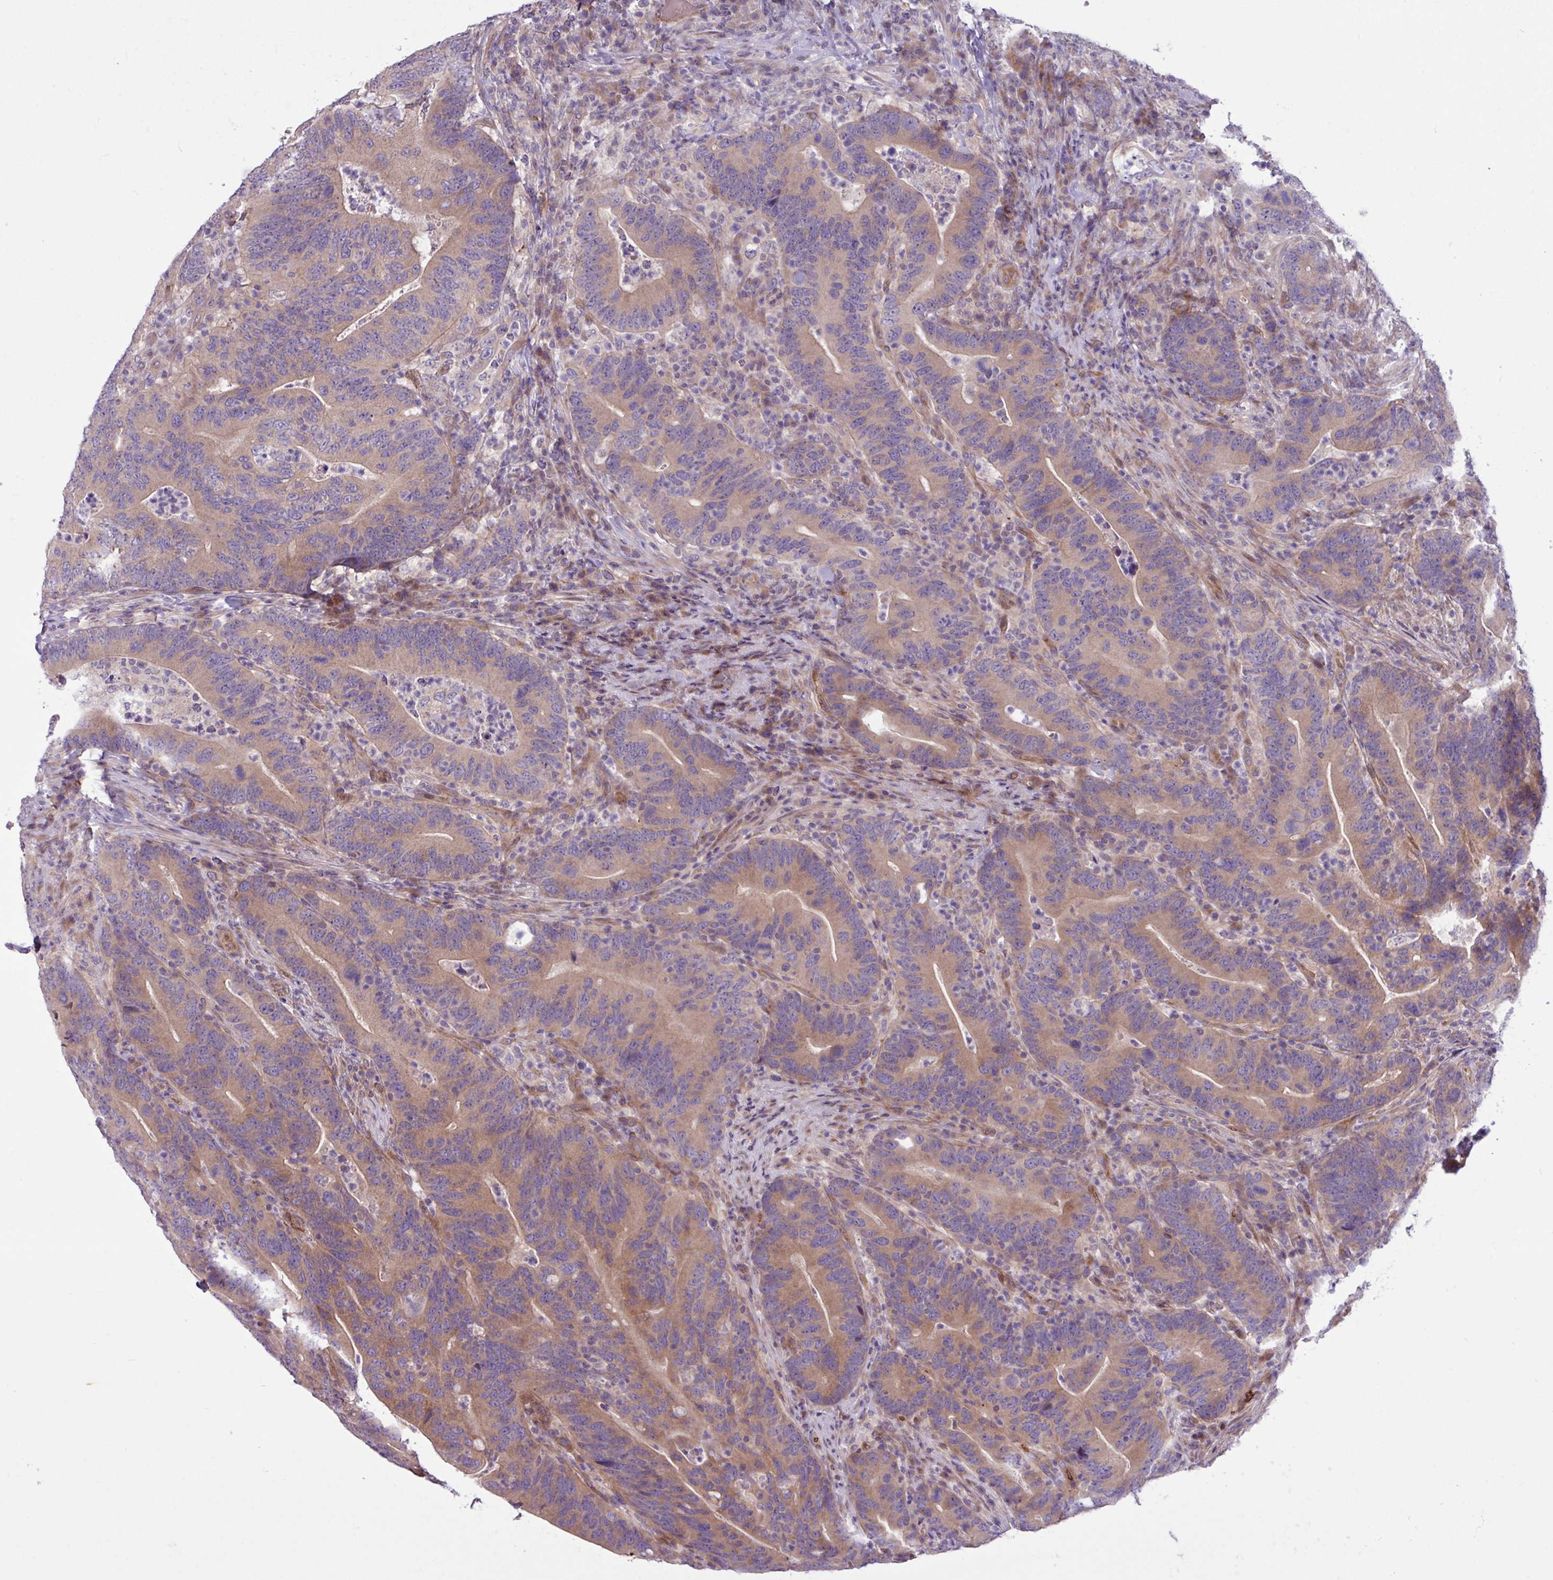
{"staining": {"intensity": "moderate", "quantity": ">75%", "location": "cytoplasmic/membranous"}, "tissue": "colorectal cancer", "cell_type": "Tumor cells", "image_type": "cancer", "snomed": [{"axis": "morphology", "description": "Adenocarcinoma, NOS"}, {"axis": "topography", "description": "Colon"}], "caption": "About >75% of tumor cells in human colorectal cancer (adenocarcinoma) demonstrate moderate cytoplasmic/membranous protein positivity as visualized by brown immunohistochemical staining.", "gene": "RAD21L1", "patient": {"sex": "female", "age": 66}}